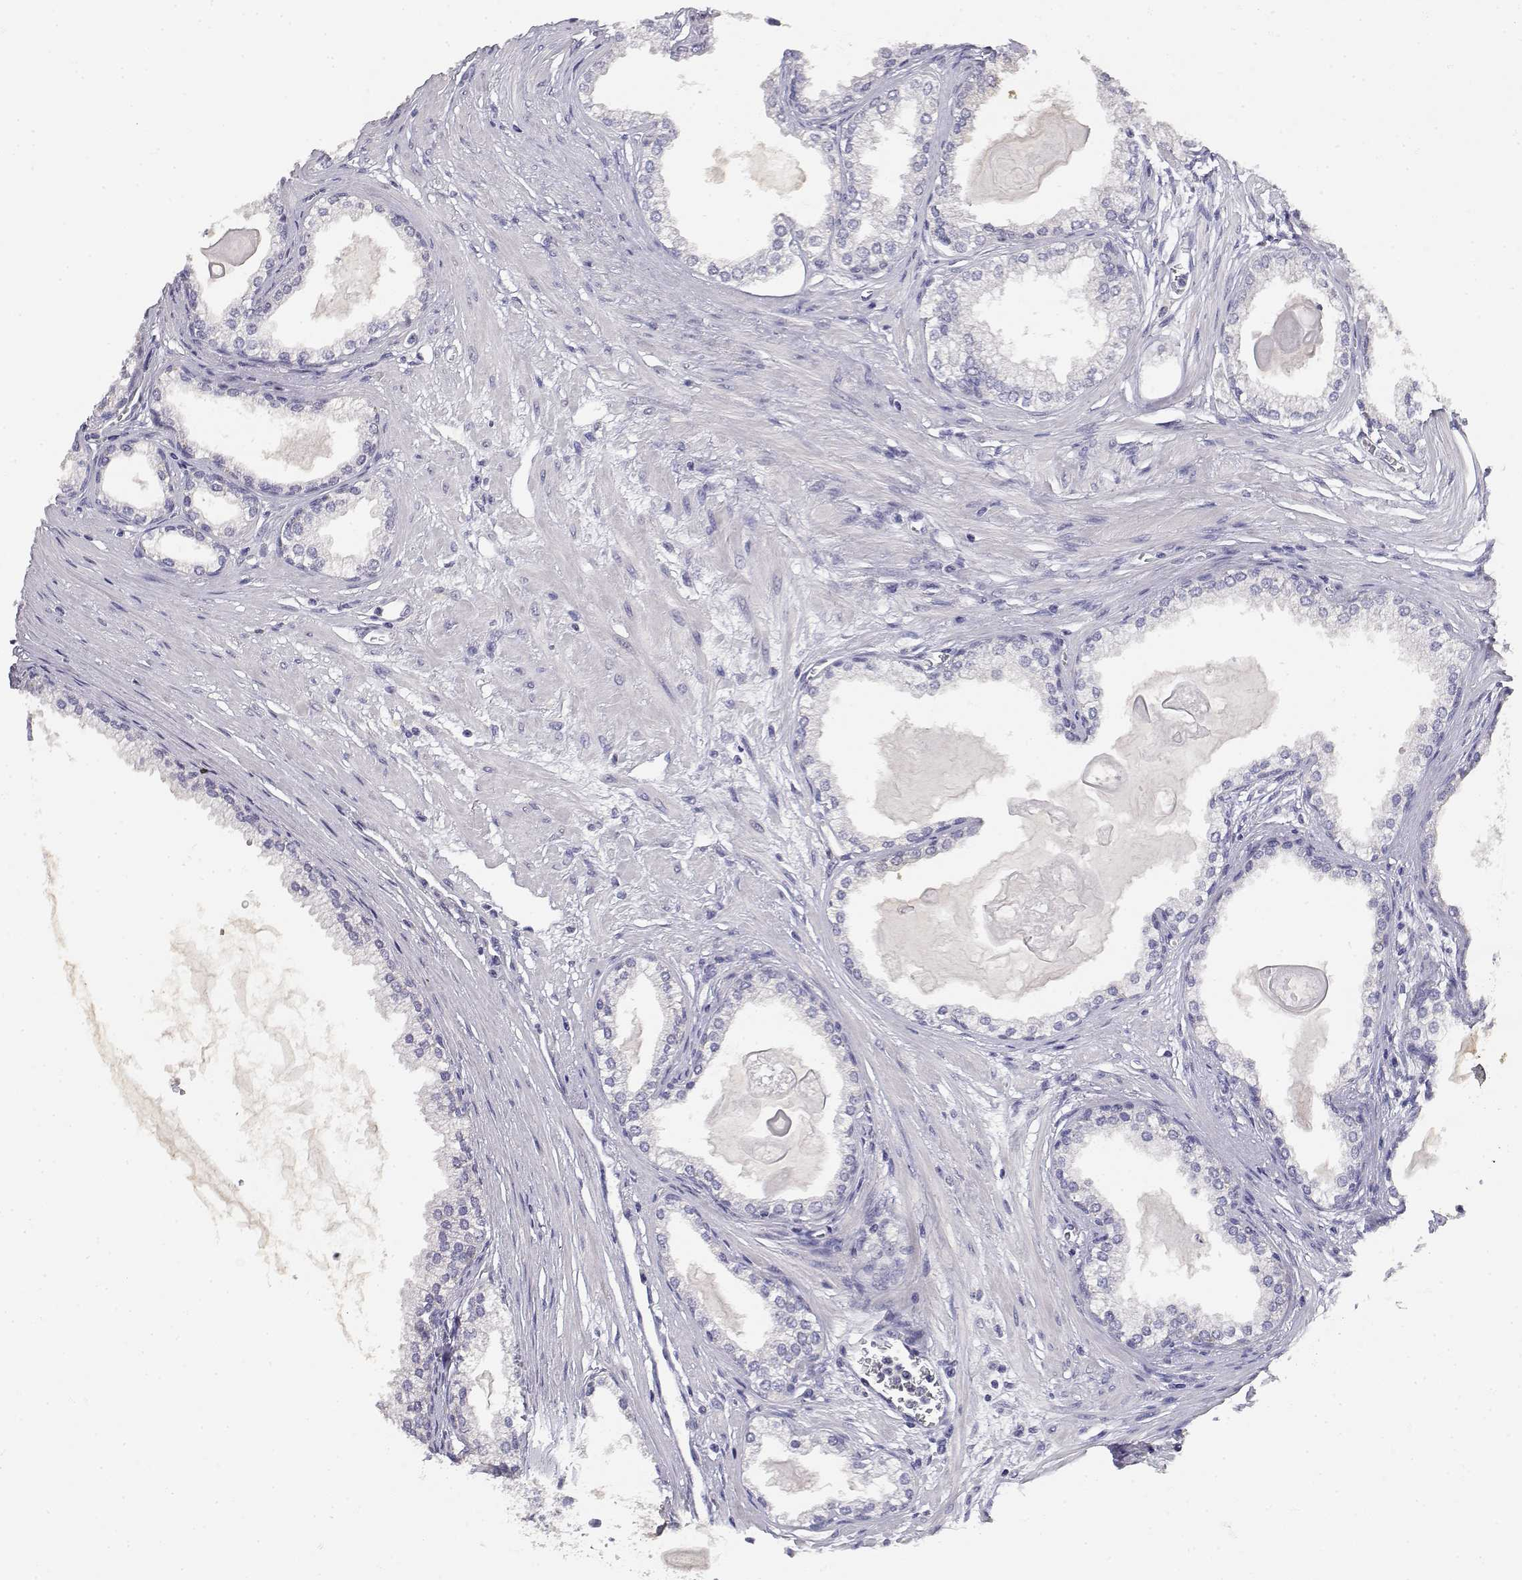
{"staining": {"intensity": "negative", "quantity": "none", "location": "none"}, "tissue": "prostate cancer", "cell_type": "Tumor cells", "image_type": "cancer", "snomed": [{"axis": "morphology", "description": "Normal tissue, NOS"}, {"axis": "morphology", "description": "Adenocarcinoma, High grade"}, {"axis": "topography", "description": "Prostate"}], "caption": "Histopathology image shows no protein expression in tumor cells of prostate cancer tissue.", "gene": "ADA", "patient": {"sex": "male", "age": 83}}